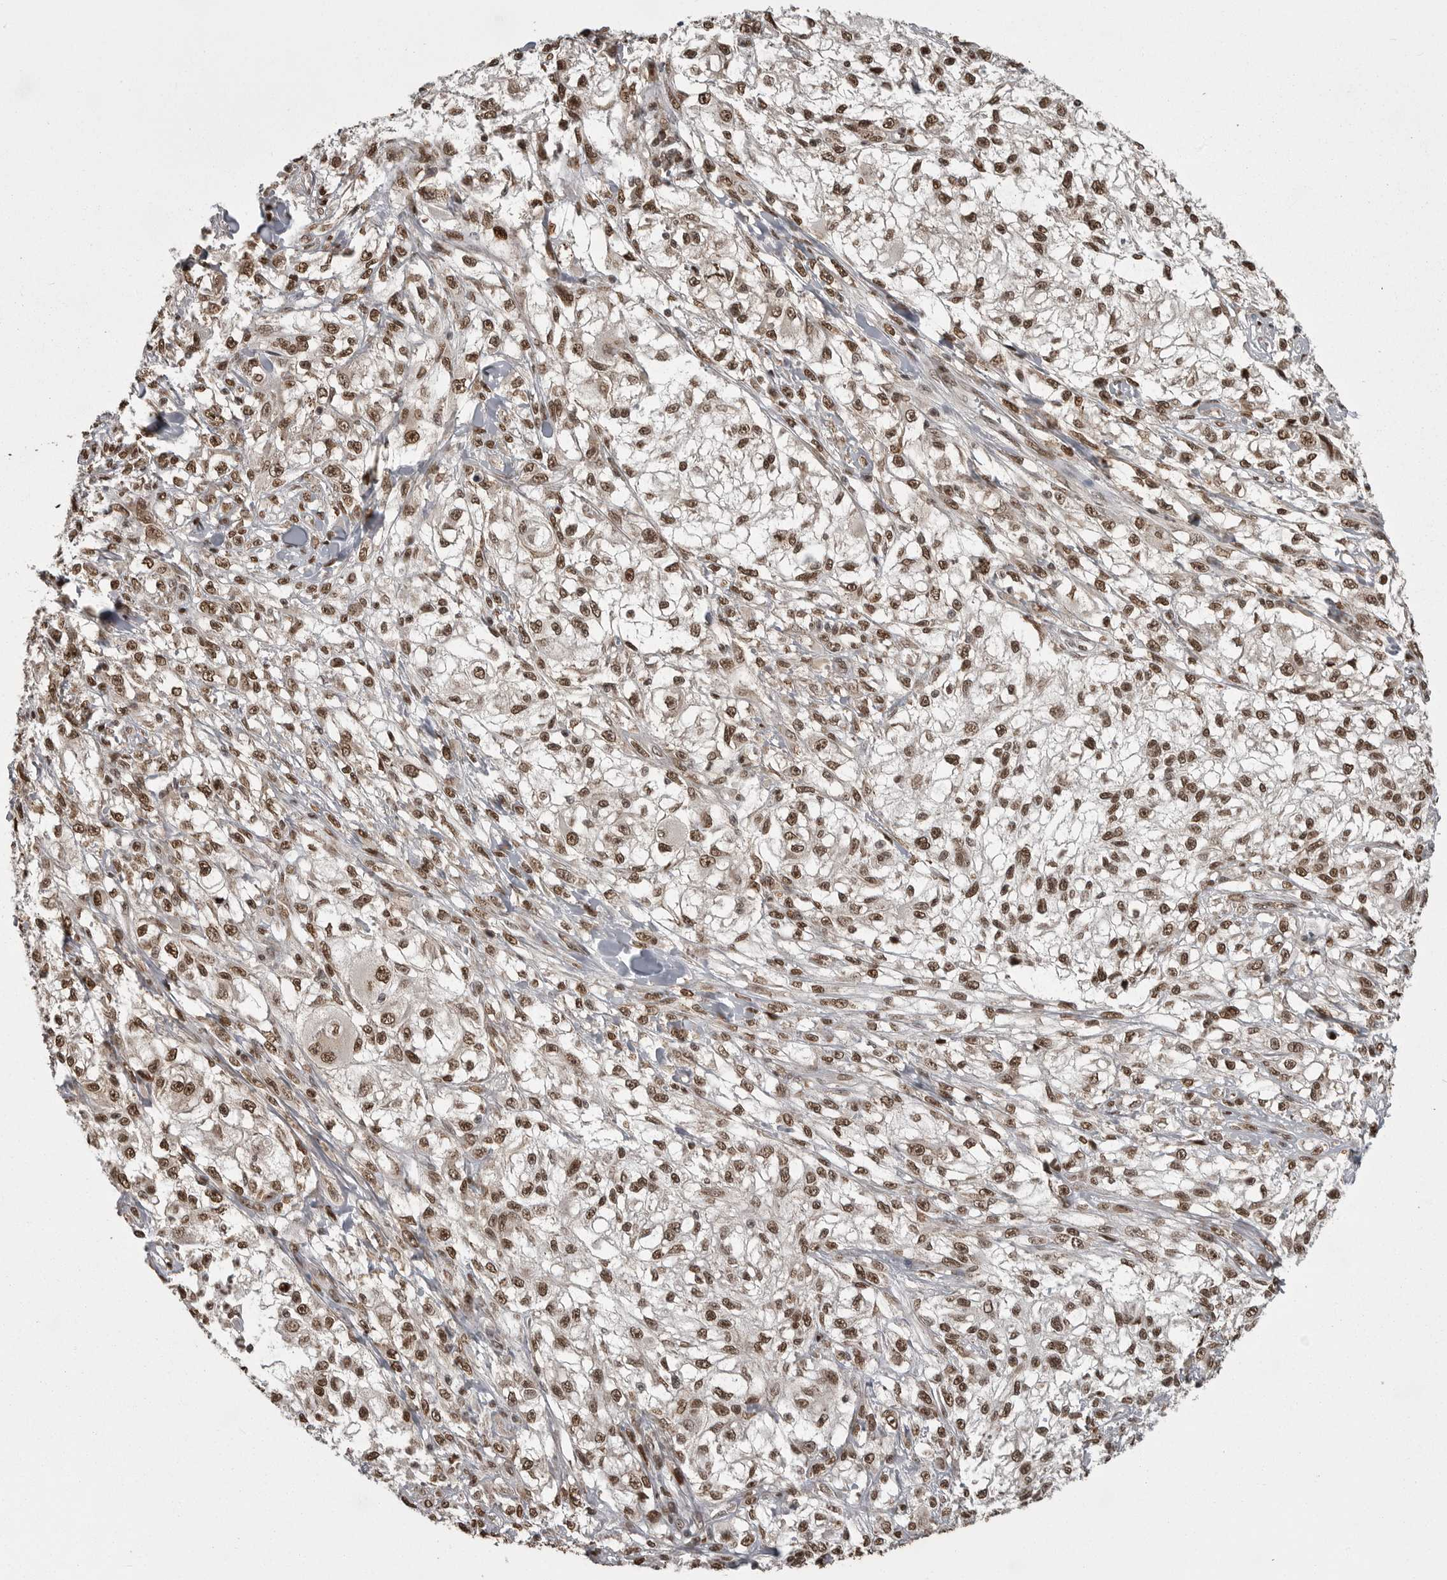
{"staining": {"intensity": "moderate", "quantity": ">75%", "location": "nuclear"}, "tissue": "melanoma", "cell_type": "Tumor cells", "image_type": "cancer", "snomed": [{"axis": "morphology", "description": "Malignant melanoma, NOS"}, {"axis": "topography", "description": "Skin of head"}], "caption": "Human malignant melanoma stained for a protein (brown) displays moderate nuclear positive expression in about >75% of tumor cells.", "gene": "YAF2", "patient": {"sex": "male", "age": 83}}